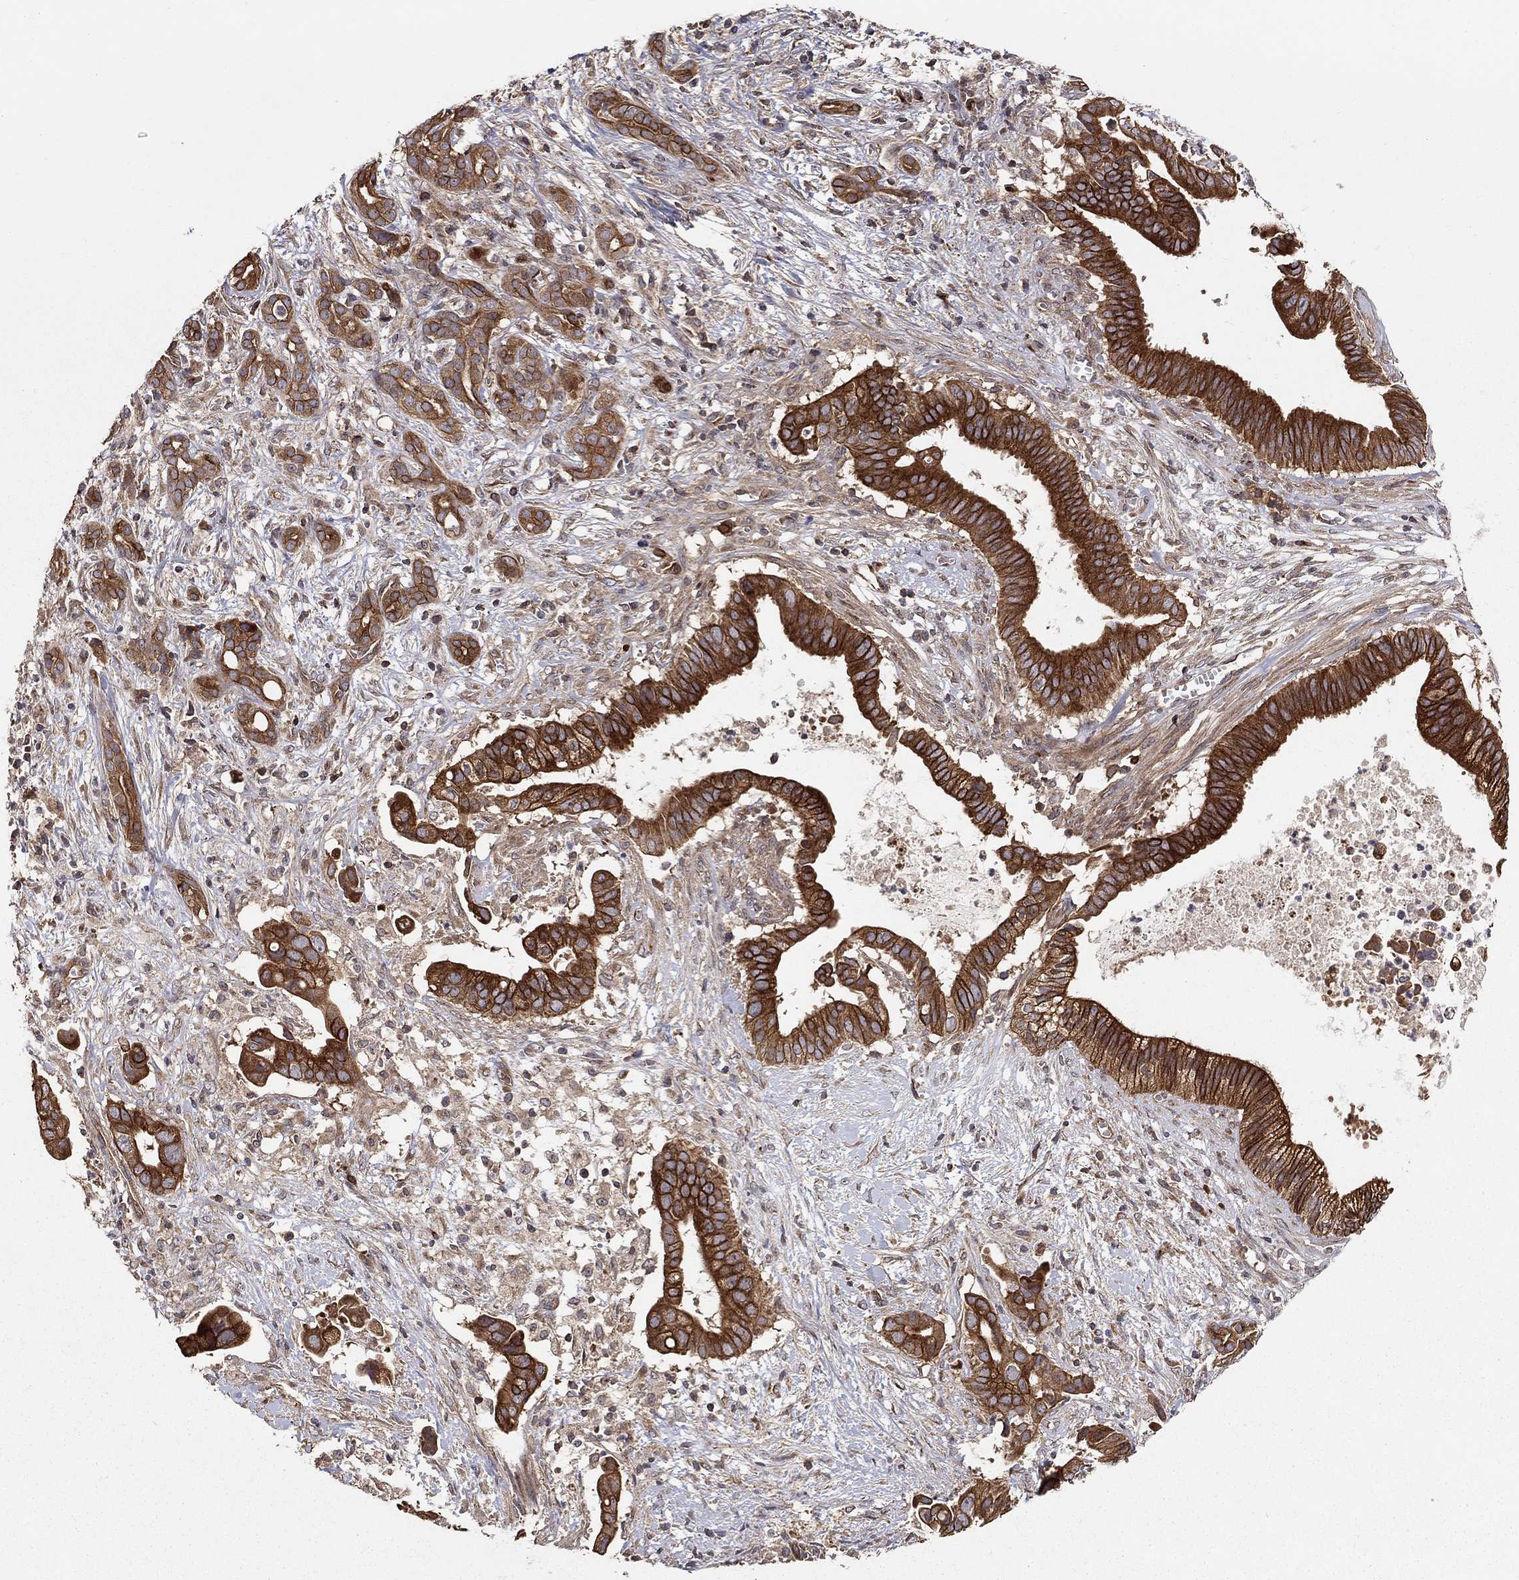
{"staining": {"intensity": "strong", "quantity": ">75%", "location": "cytoplasmic/membranous,nuclear"}, "tissue": "pancreatic cancer", "cell_type": "Tumor cells", "image_type": "cancer", "snomed": [{"axis": "morphology", "description": "Adenocarcinoma, NOS"}, {"axis": "topography", "description": "Pancreas"}], "caption": "Pancreatic cancer (adenocarcinoma) was stained to show a protein in brown. There is high levels of strong cytoplasmic/membranous and nuclear expression in about >75% of tumor cells.", "gene": "BMERB1", "patient": {"sex": "male", "age": 61}}